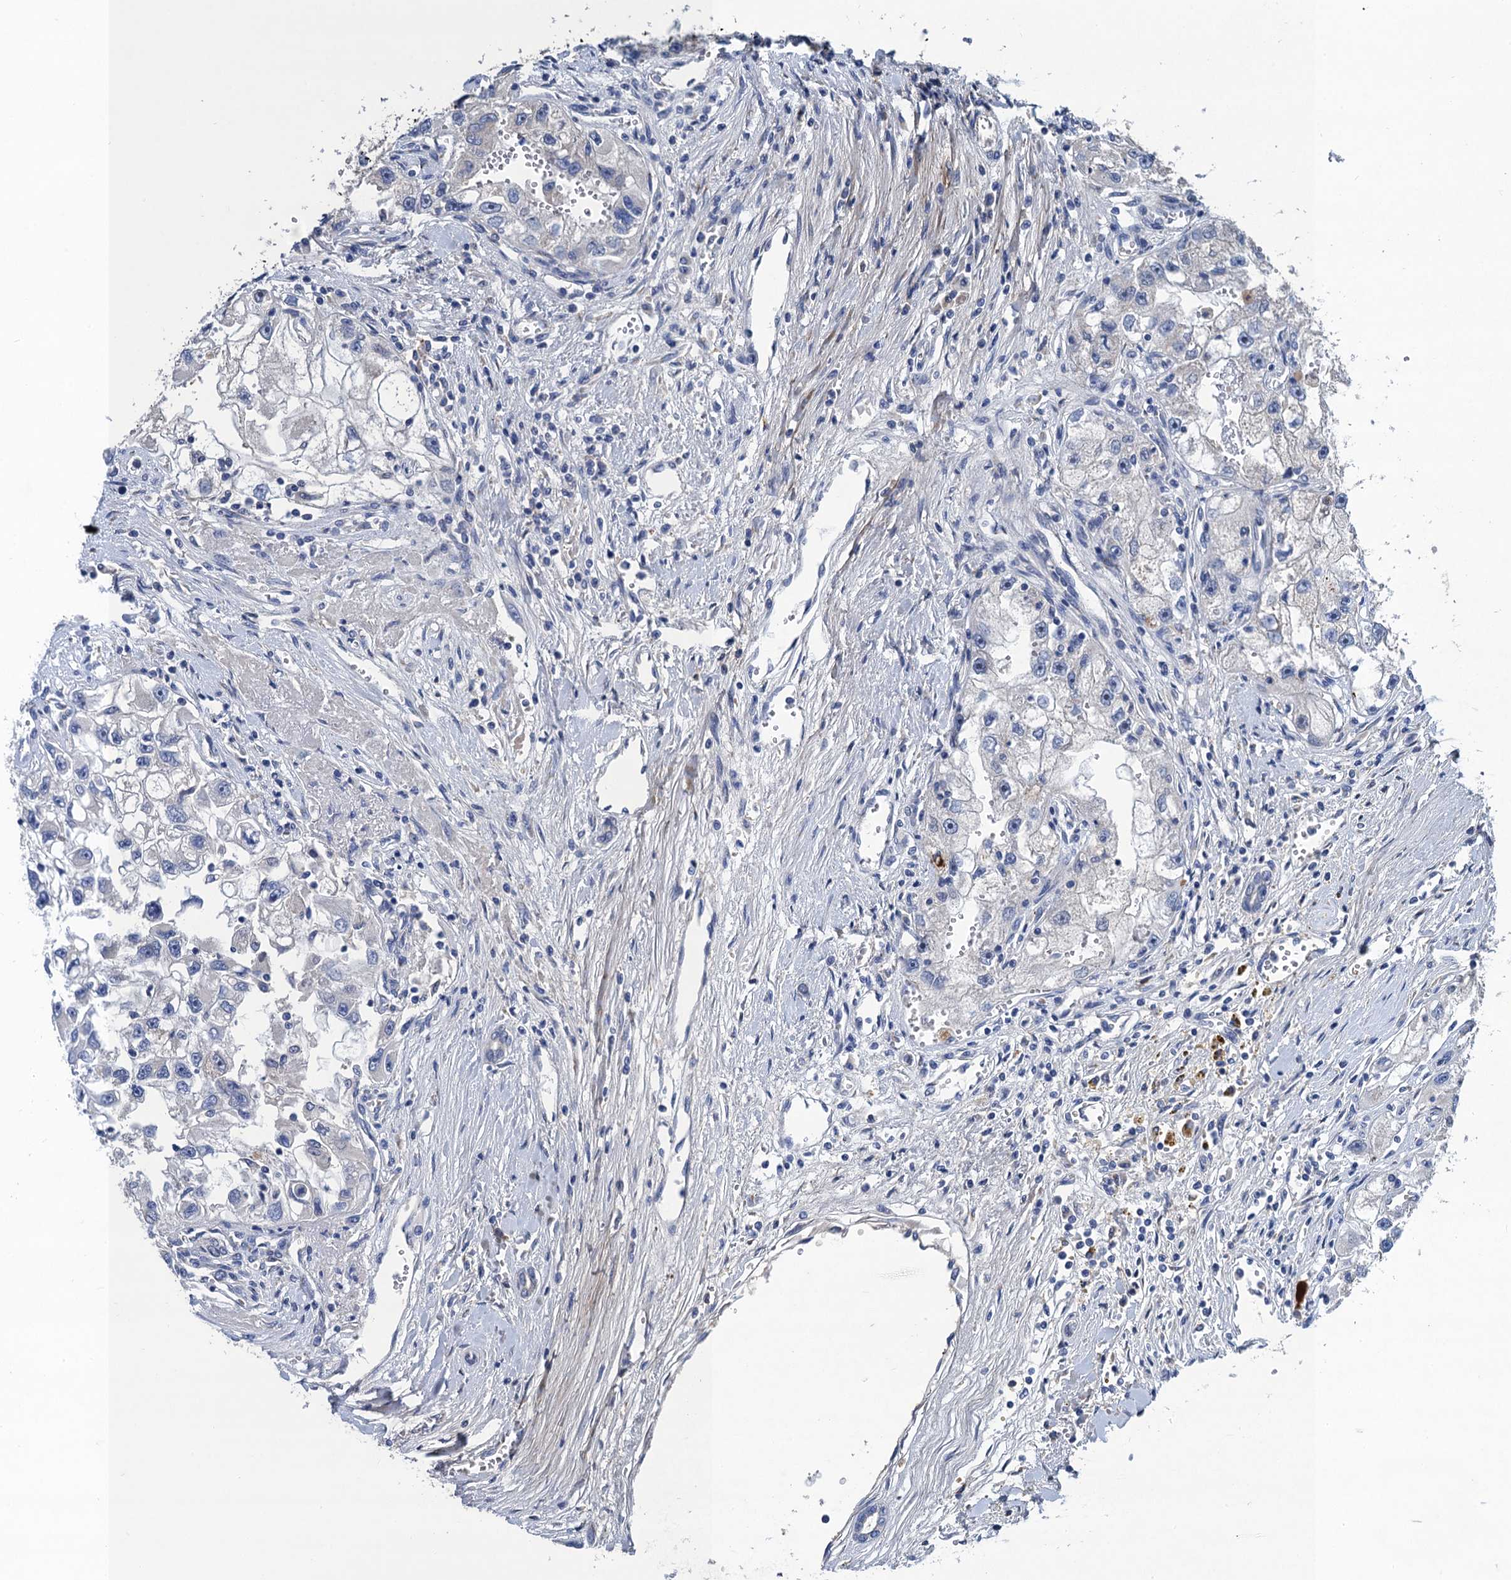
{"staining": {"intensity": "negative", "quantity": "none", "location": "none"}, "tissue": "renal cancer", "cell_type": "Tumor cells", "image_type": "cancer", "snomed": [{"axis": "morphology", "description": "Adenocarcinoma, NOS"}, {"axis": "topography", "description": "Kidney"}], "caption": "Renal cancer was stained to show a protein in brown. There is no significant positivity in tumor cells.", "gene": "TRAF7", "patient": {"sex": "male", "age": 63}}